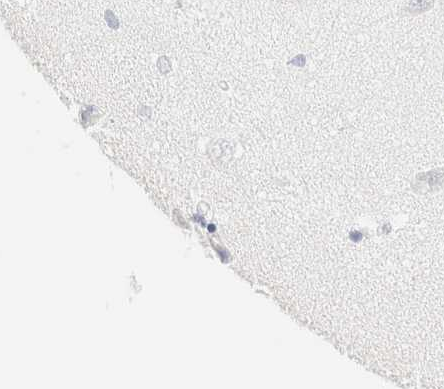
{"staining": {"intensity": "negative", "quantity": "none", "location": "none"}, "tissue": "hippocampus", "cell_type": "Glial cells", "image_type": "normal", "snomed": [{"axis": "morphology", "description": "Normal tissue, NOS"}, {"axis": "topography", "description": "Hippocampus"}], "caption": "Hippocampus stained for a protein using immunohistochemistry (IHC) displays no expression glial cells.", "gene": "IKZF3", "patient": {"sex": "male", "age": 45}}